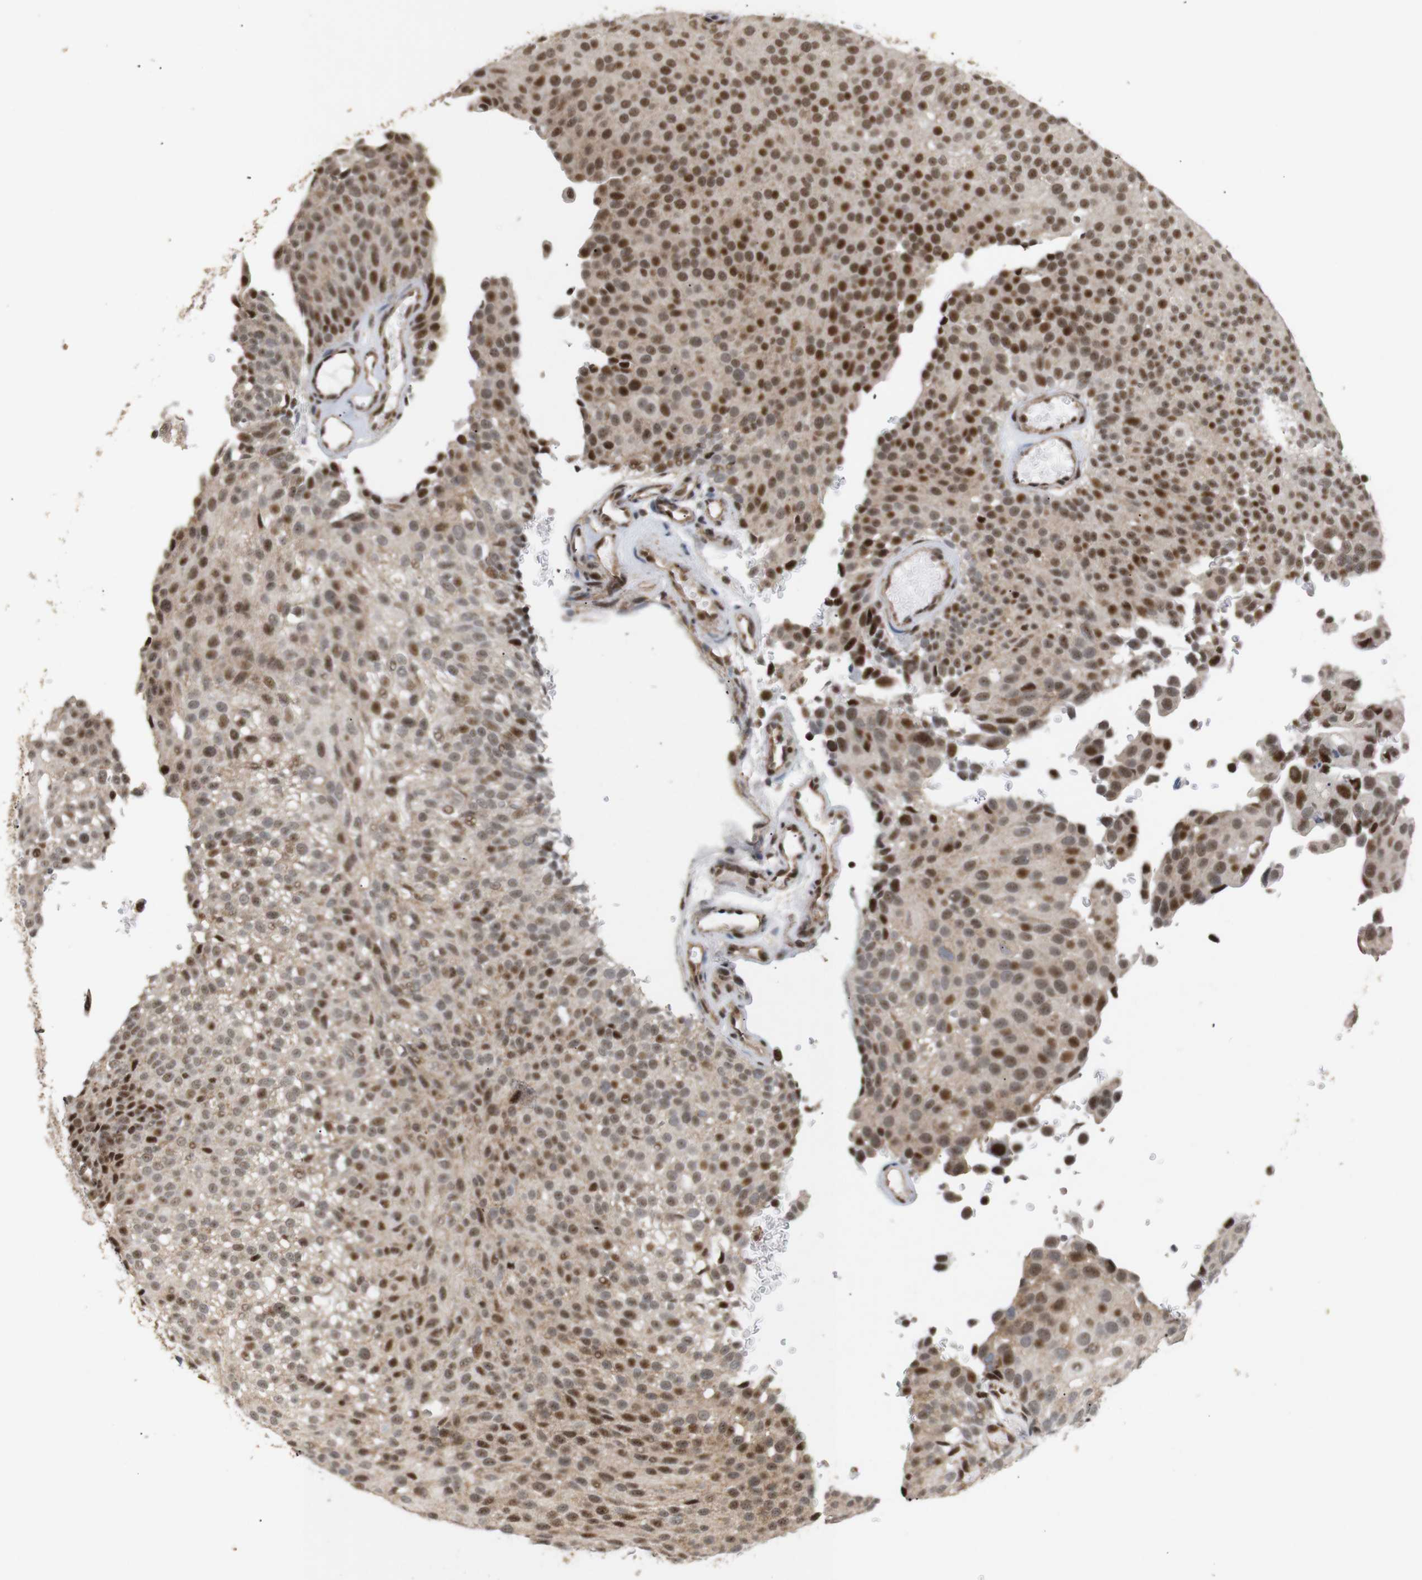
{"staining": {"intensity": "moderate", "quantity": ">75%", "location": "nuclear"}, "tissue": "urothelial cancer", "cell_type": "Tumor cells", "image_type": "cancer", "snomed": [{"axis": "morphology", "description": "Urothelial carcinoma, Low grade"}, {"axis": "topography", "description": "Urinary bladder"}], "caption": "Immunohistochemical staining of human urothelial cancer displays moderate nuclear protein positivity in about >75% of tumor cells.", "gene": "PYM1", "patient": {"sex": "male", "age": 78}}